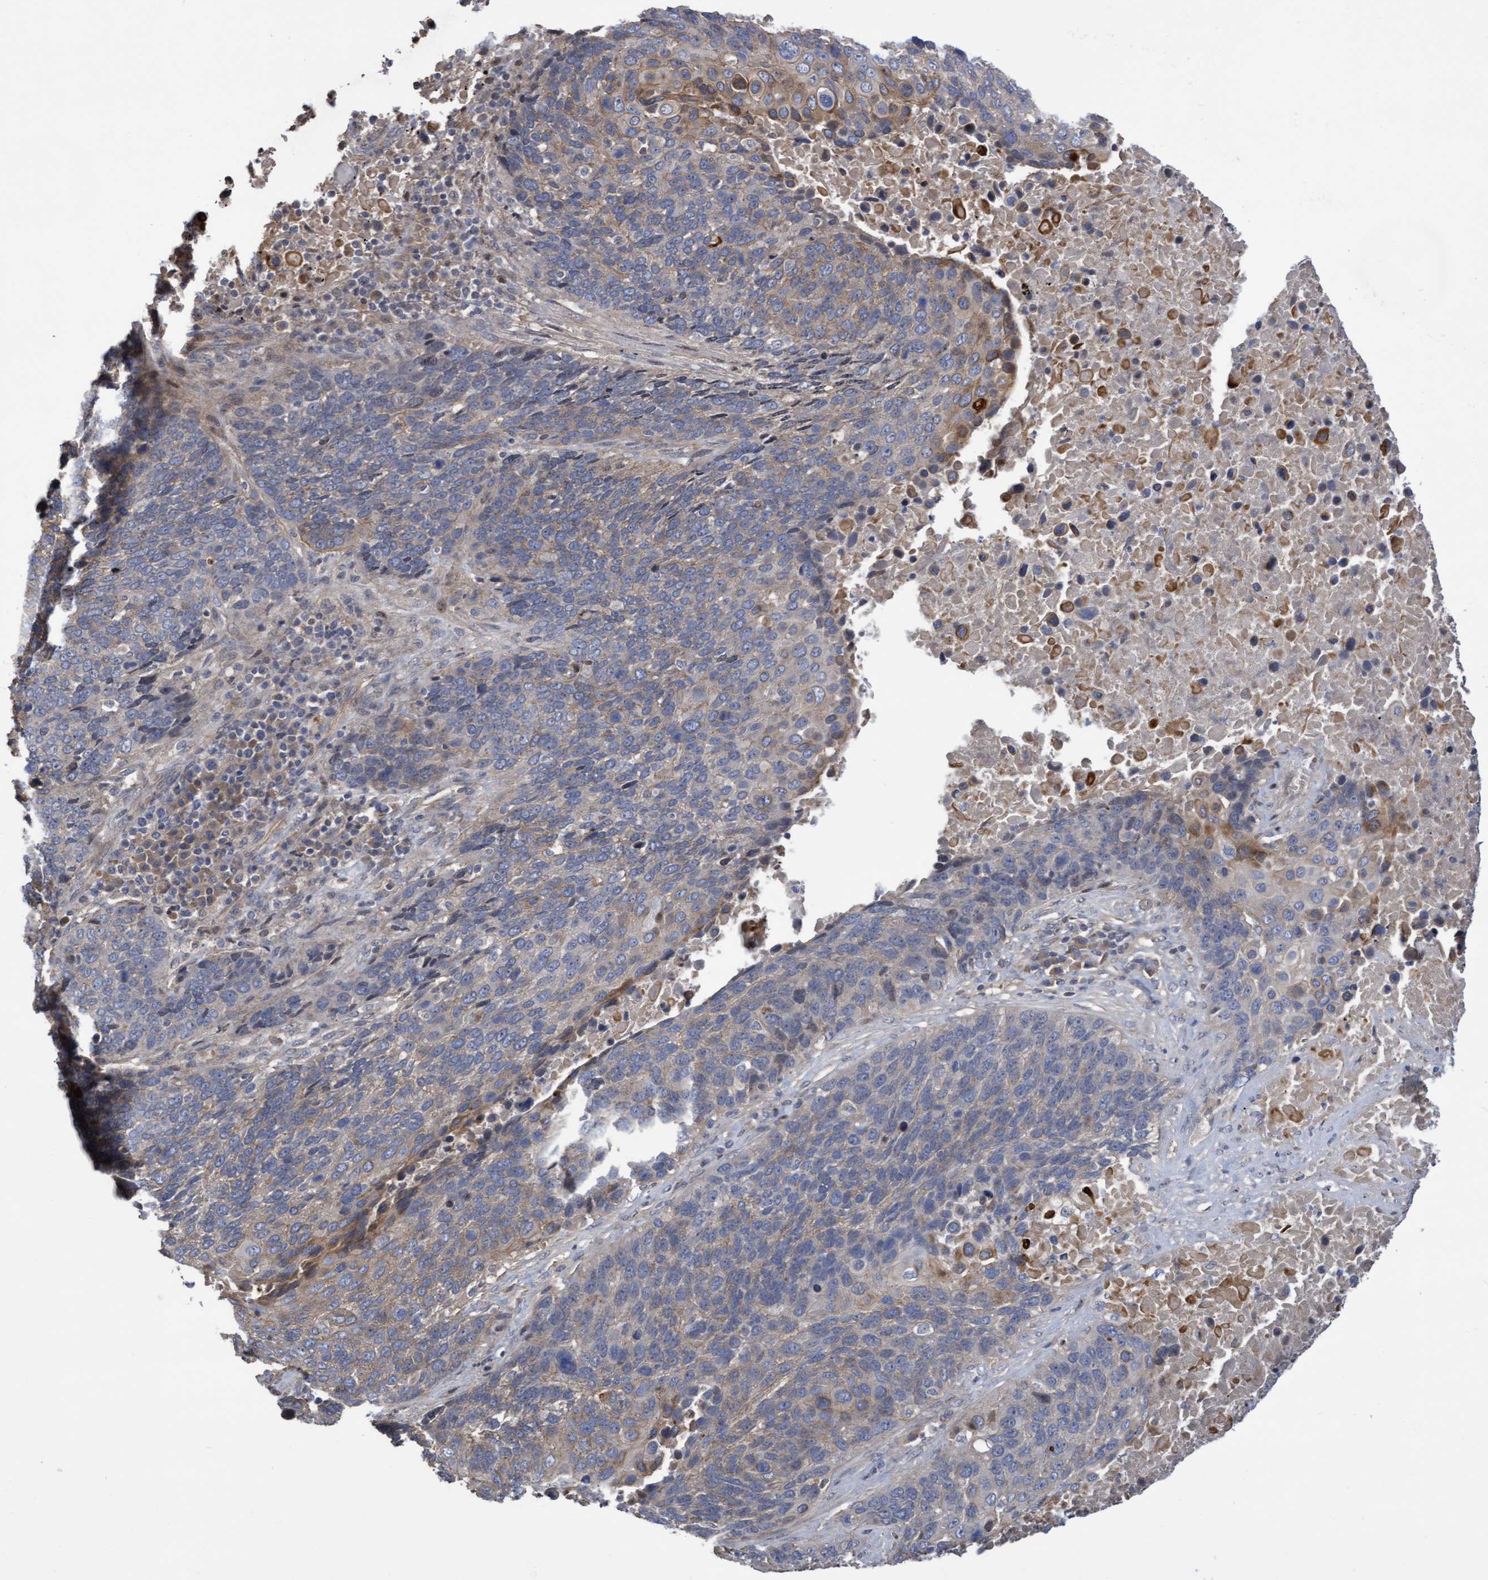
{"staining": {"intensity": "moderate", "quantity": "<25%", "location": "cytoplasmic/membranous"}, "tissue": "lung cancer", "cell_type": "Tumor cells", "image_type": "cancer", "snomed": [{"axis": "morphology", "description": "Squamous cell carcinoma, NOS"}, {"axis": "topography", "description": "Lung"}], "caption": "Lung cancer stained for a protein (brown) displays moderate cytoplasmic/membranous positive expression in approximately <25% of tumor cells.", "gene": "COBL", "patient": {"sex": "male", "age": 66}}